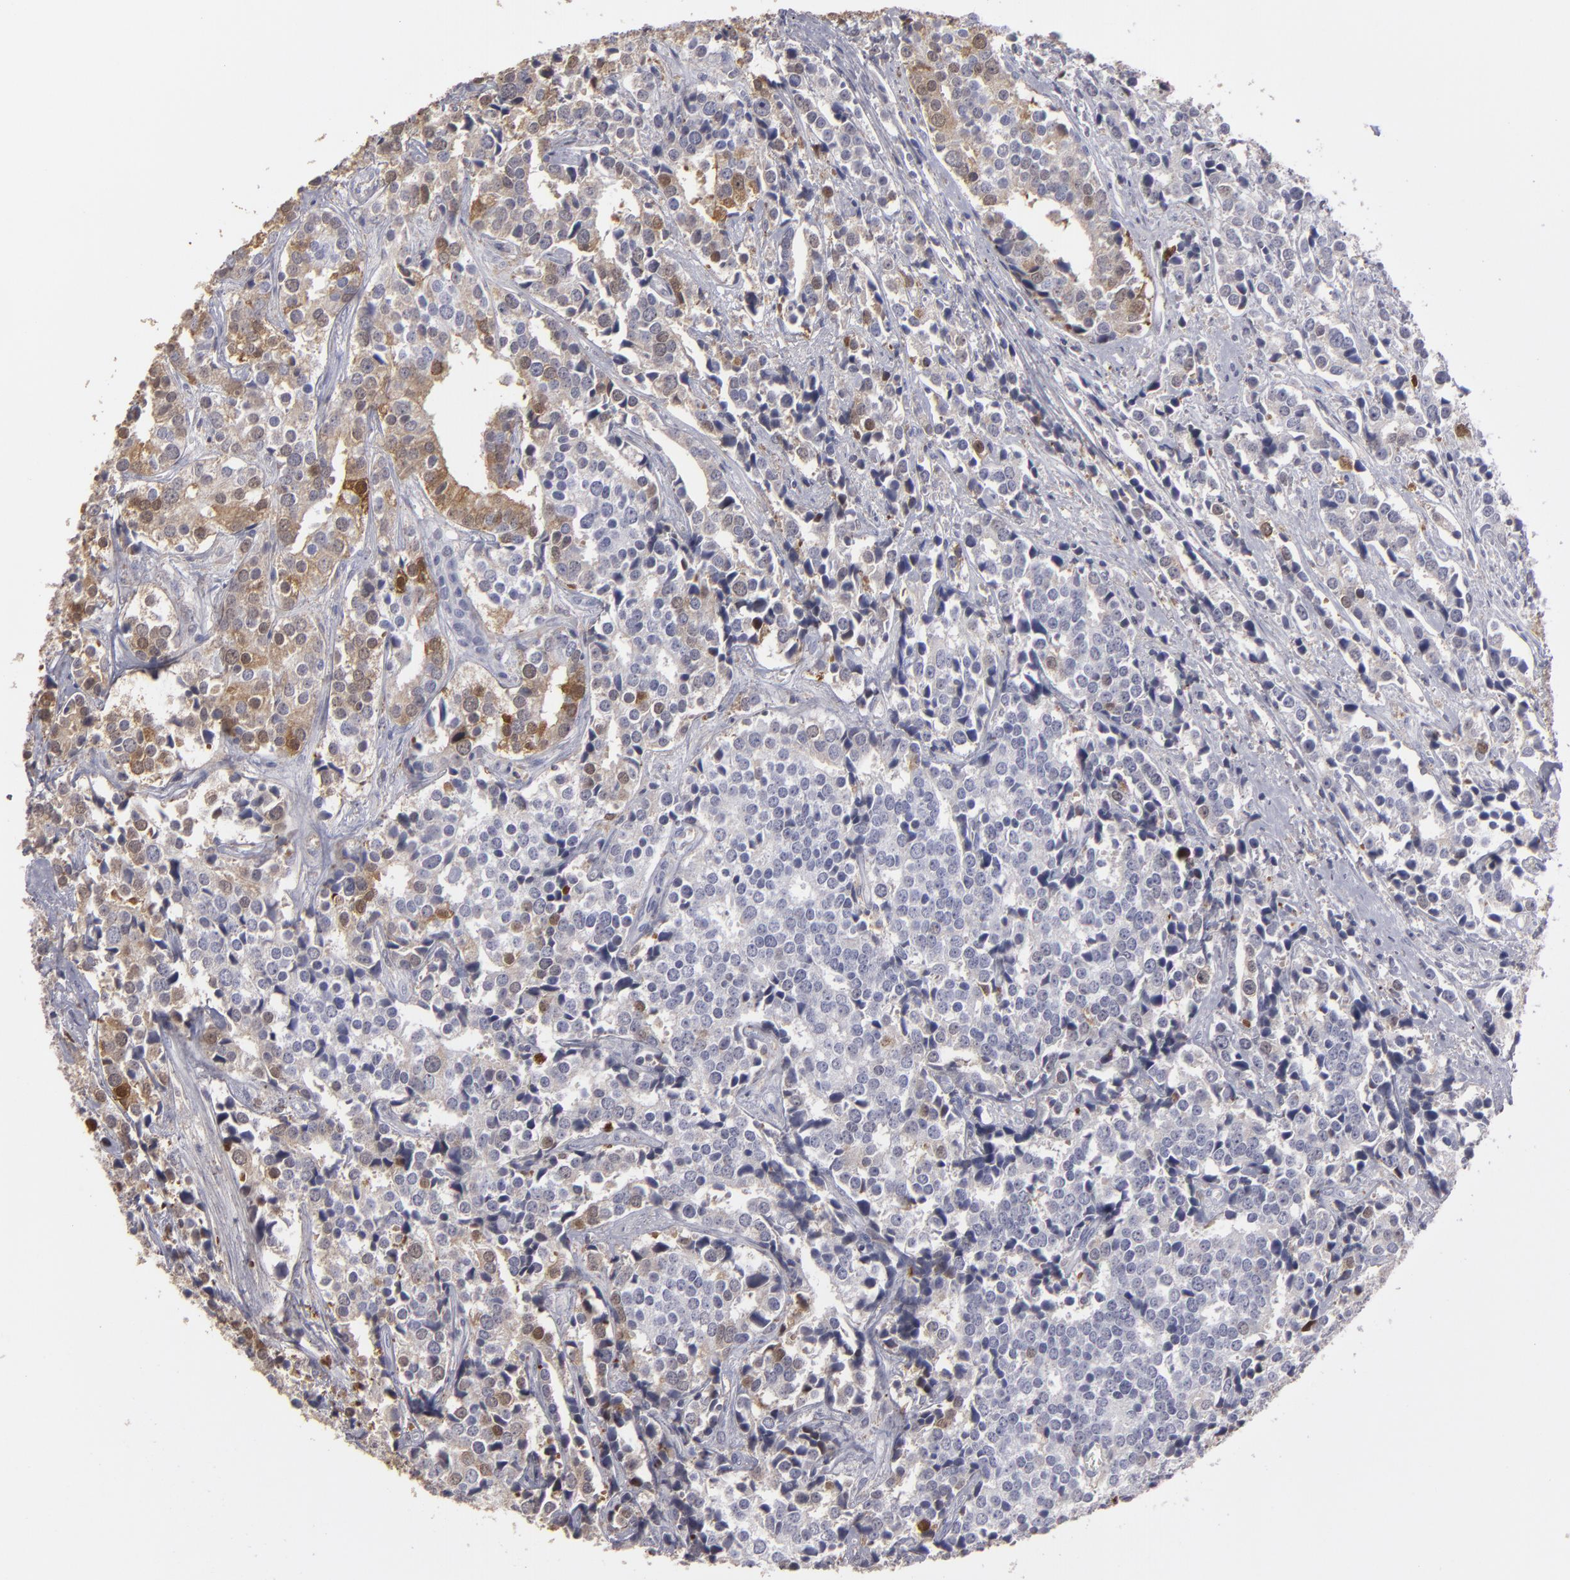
{"staining": {"intensity": "moderate", "quantity": "25%-75%", "location": "cytoplasmic/membranous"}, "tissue": "prostate cancer", "cell_type": "Tumor cells", "image_type": "cancer", "snomed": [{"axis": "morphology", "description": "Adenocarcinoma, Low grade"}, {"axis": "topography", "description": "Prostate"}], "caption": "Low-grade adenocarcinoma (prostate) stained with a brown dye shows moderate cytoplasmic/membranous positive staining in about 25%-75% of tumor cells.", "gene": "SEMA3G", "patient": {"sex": "male", "age": 60}}